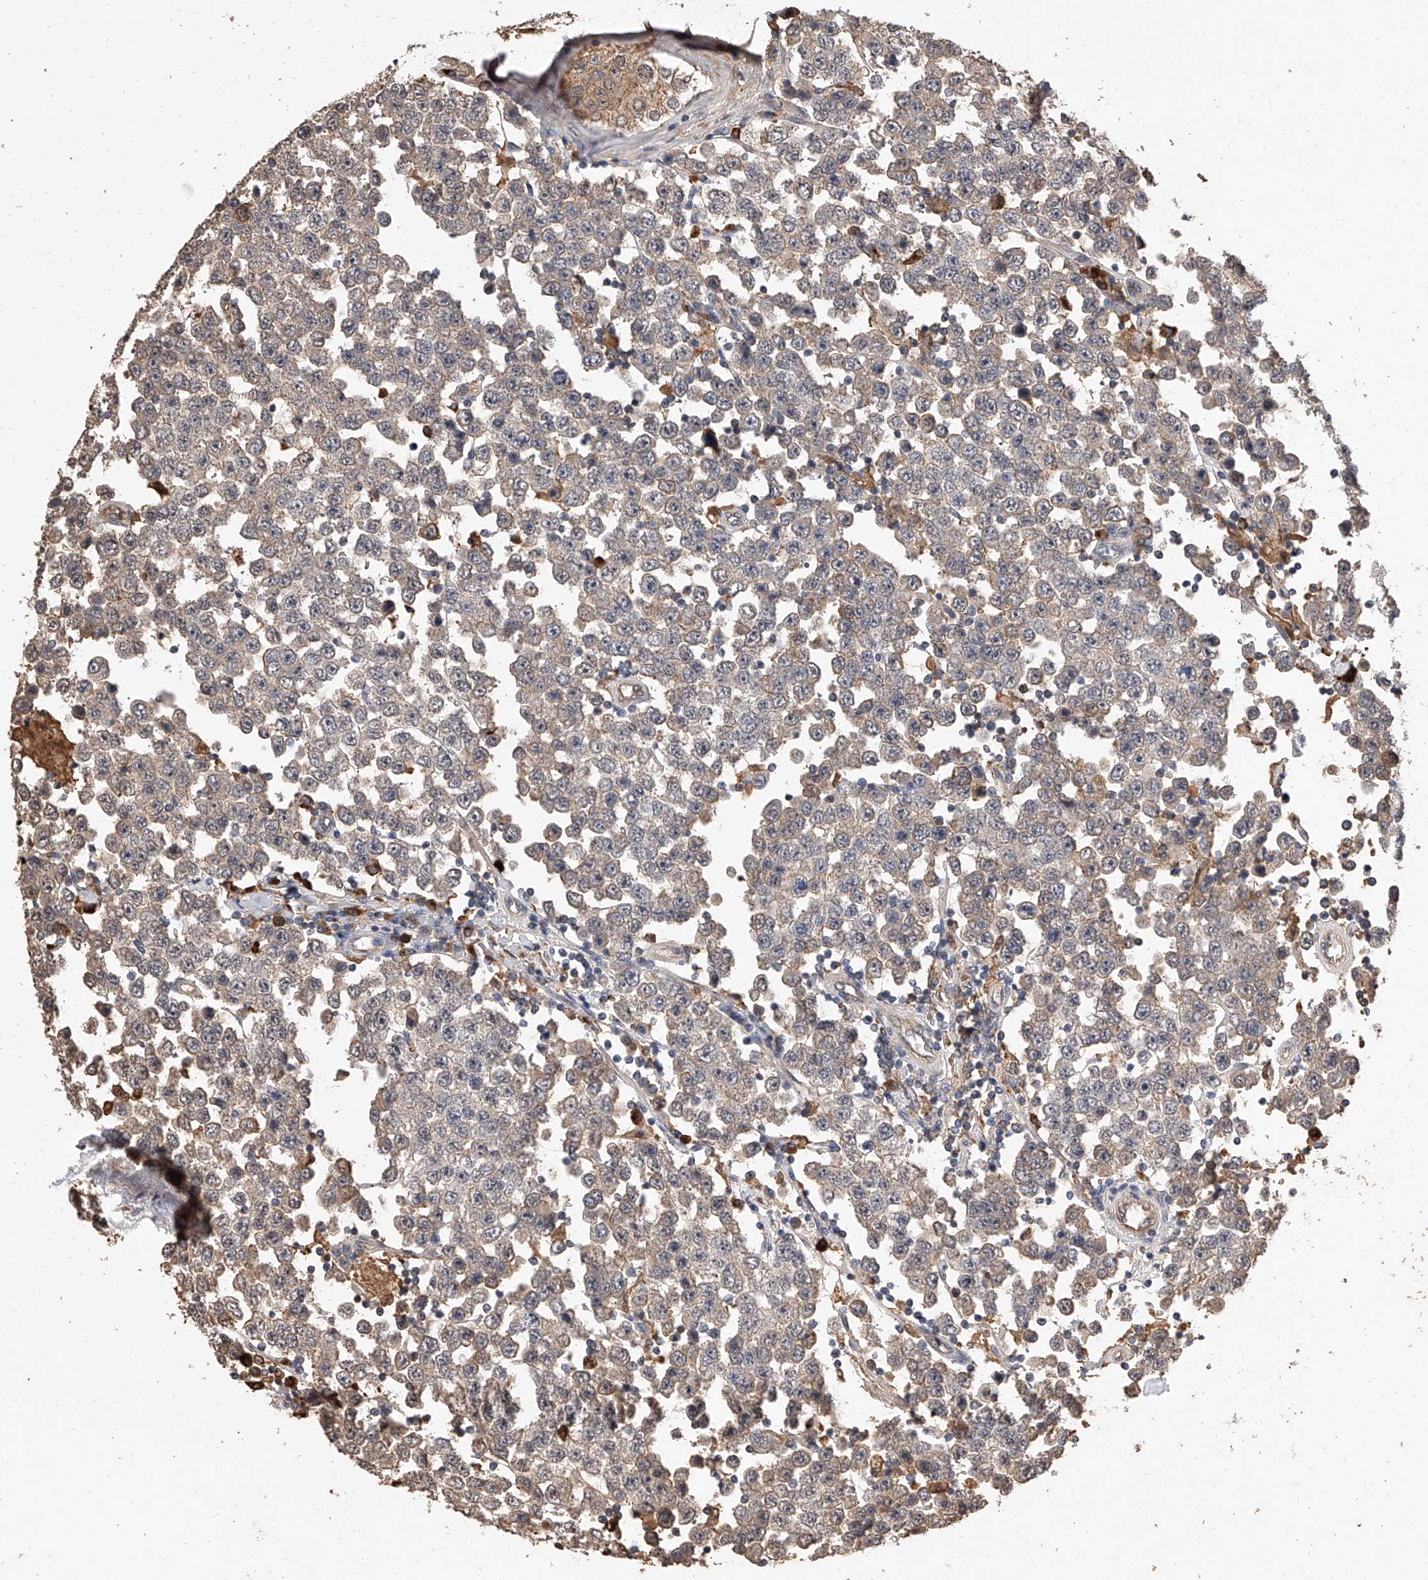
{"staining": {"intensity": "weak", "quantity": "<25%", "location": "cytoplasmic/membranous"}, "tissue": "testis cancer", "cell_type": "Tumor cells", "image_type": "cancer", "snomed": [{"axis": "morphology", "description": "Seminoma, NOS"}, {"axis": "topography", "description": "Testis"}], "caption": "Protein analysis of seminoma (testis) demonstrates no significant positivity in tumor cells.", "gene": "CFAP410", "patient": {"sex": "male", "age": 28}}